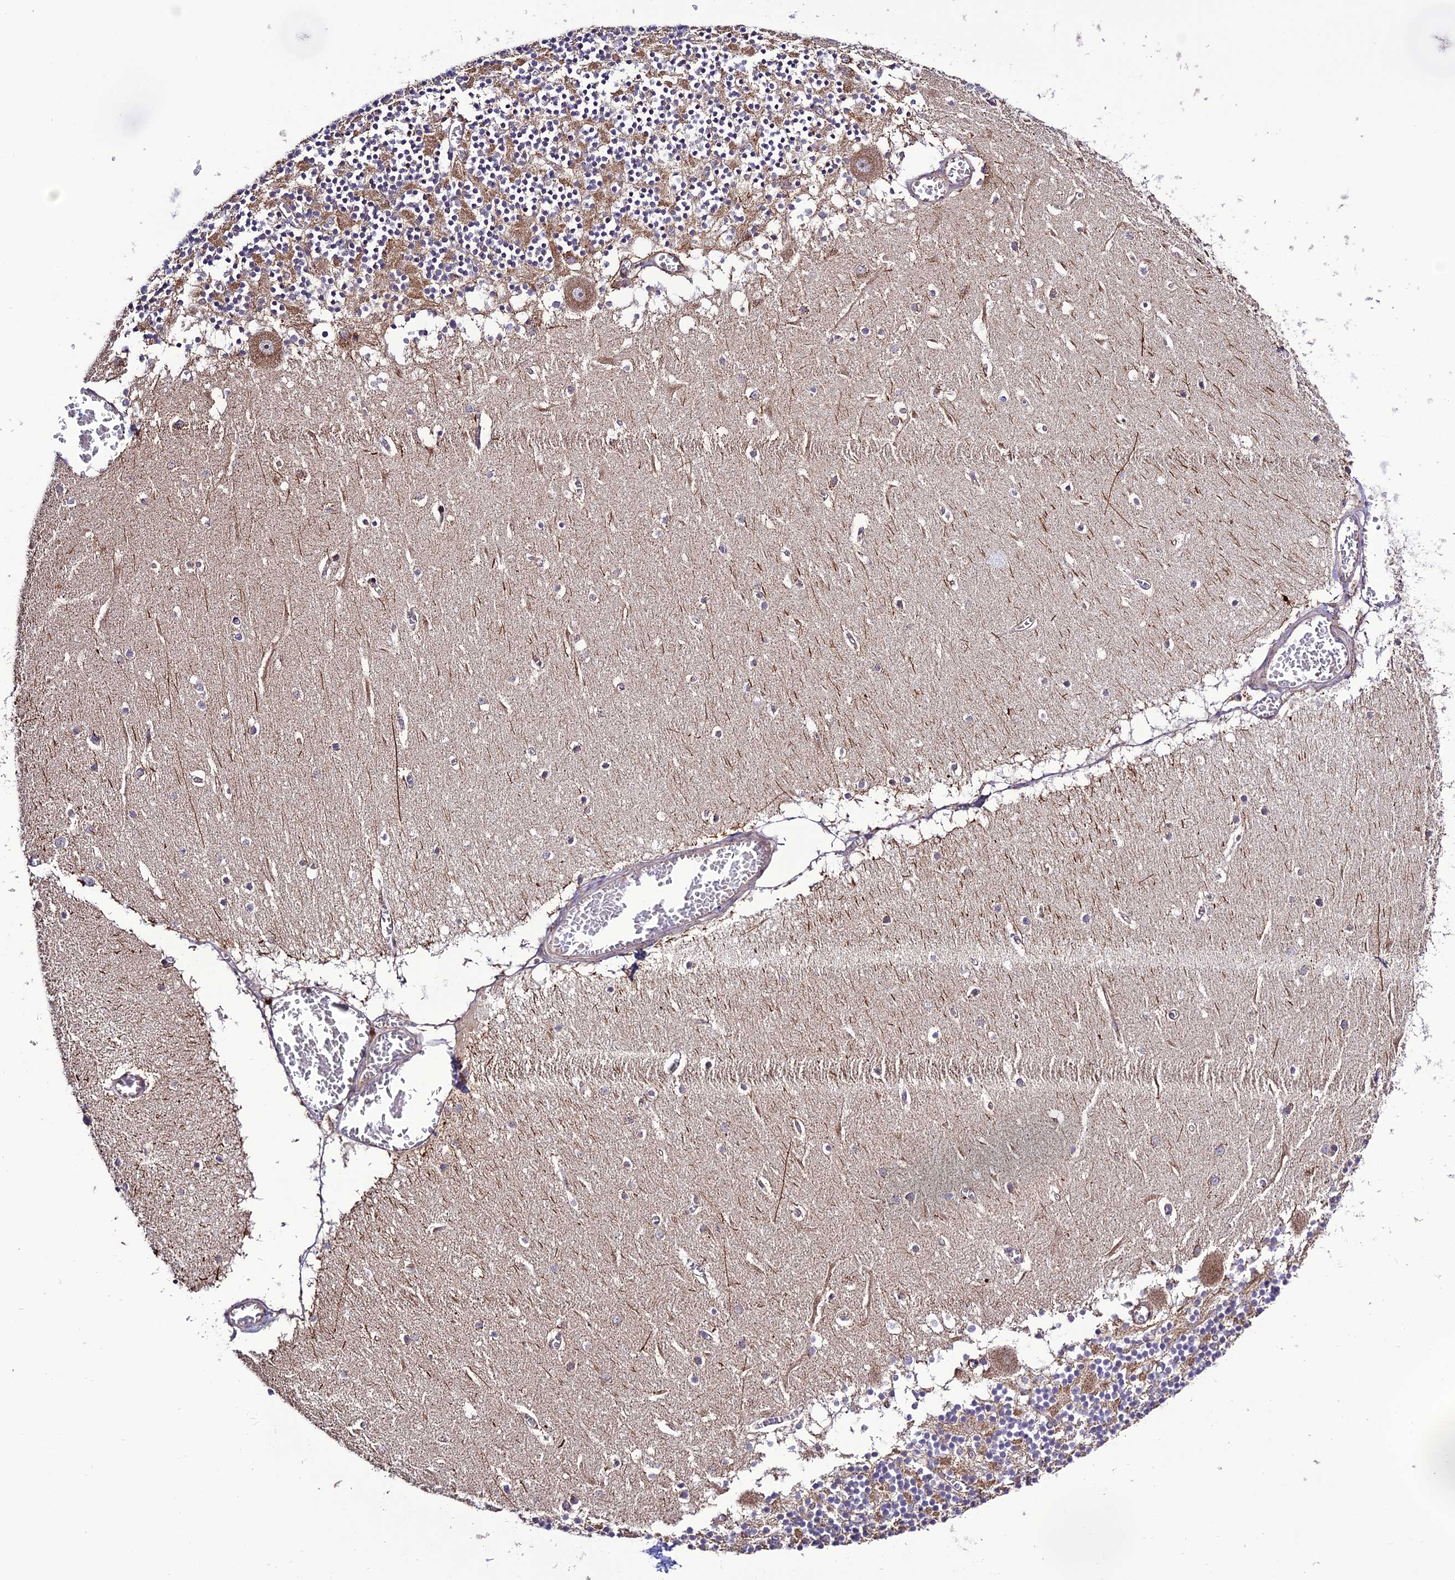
{"staining": {"intensity": "moderate", "quantity": ">75%", "location": "cytoplasmic/membranous"}, "tissue": "cerebellum", "cell_type": "Cells in granular layer", "image_type": "normal", "snomed": [{"axis": "morphology", "description": "Normal tissue, NOS"}, {"axis": "topography", "description": "Cerebellum"}], "caption": "Protein analysis of benign cerebellum reveals moderate cytoplasmic/membranous positivity in approximately >75% of cells in granular layer. (DAB (3,3'-diaminobenzidine) IHC with brightfield microscopy, high magnification).", "gene": "MRPS9", "patient": {"sex": "female", "age": 28}}